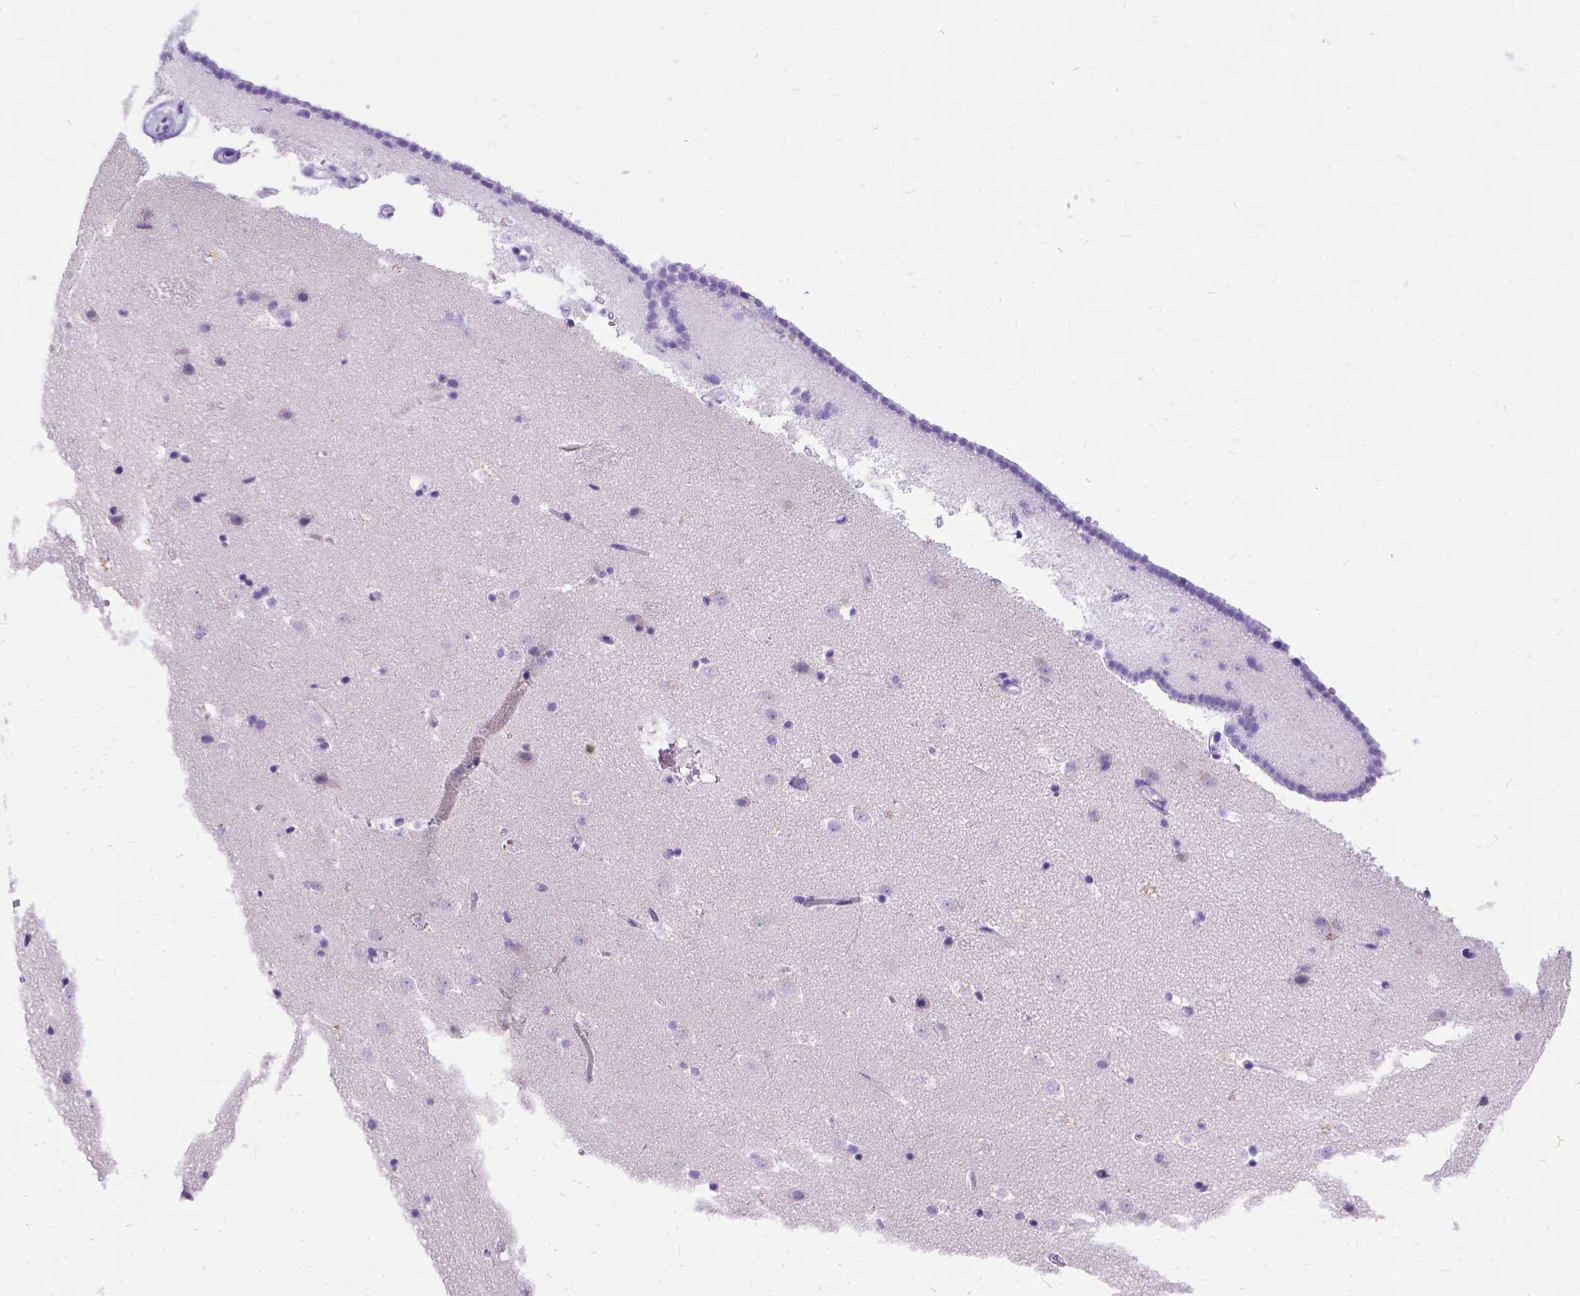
{"staining": {"intensity": "negative", "quantity": "none", "location": "none"}, "tissue": "caudate", "cell_type": "Glial cells", "image_type": "normal", "snomed": [{"axis": "morphology", "description": "Normal tissue, NOS"}, {"axis": "topography", "description": "Lateral ventricle wall"}], "caption": "Photomicrograph shows no protein staining in glial cells of benign caudate. Nuclei are stained in blue.", "gene": "ENSG00000254979", "patient": {"sex": "male", "age": 37}}